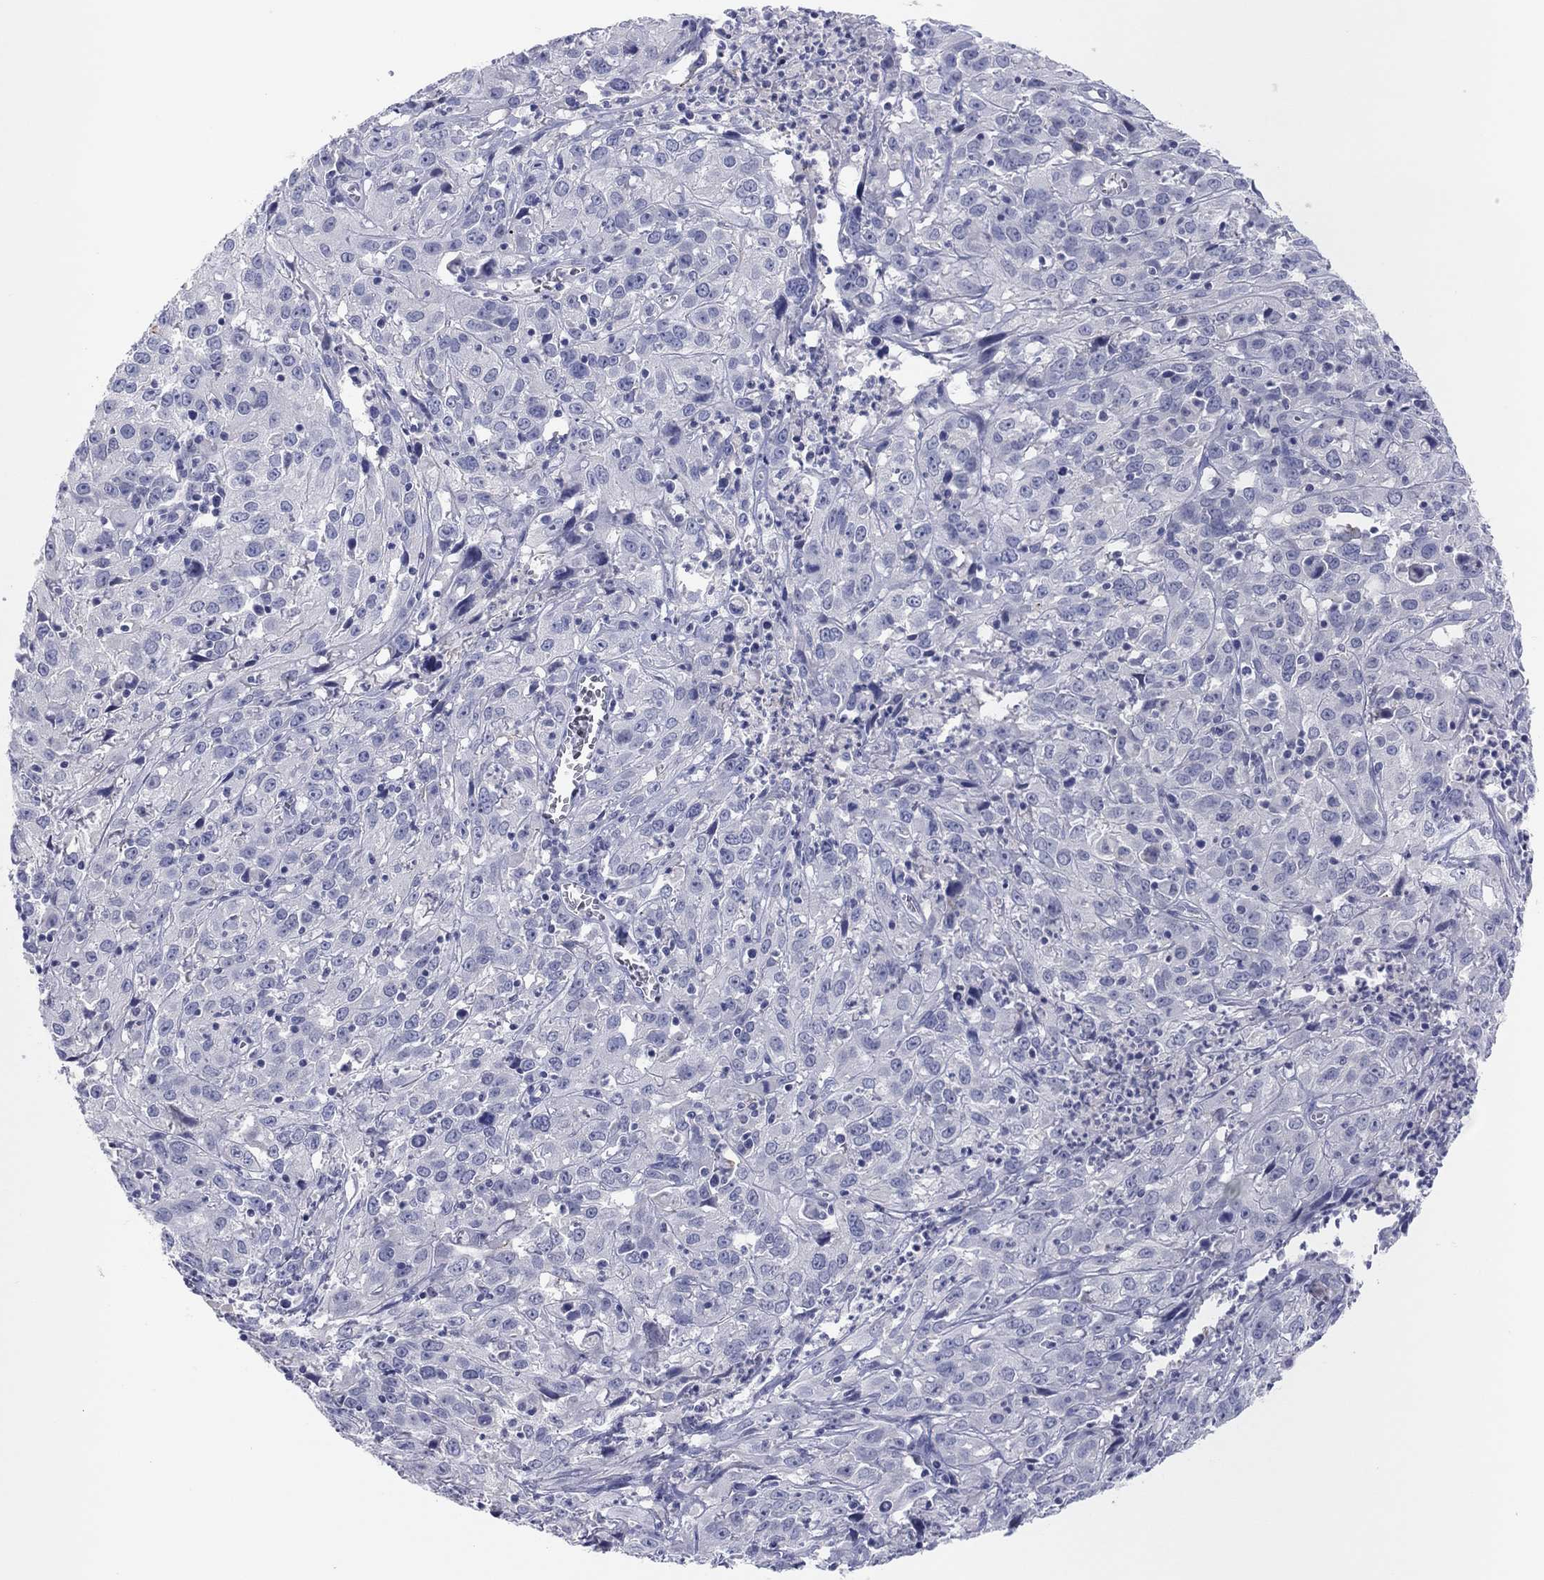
{"staining": {"intensity": "negative", "quantity": "none", "location": "none"}, "tissue": "cervical cancer", "cell_type": "Tumor cells", "image_type": "cancer", "snomed": [{"axis": "morphology", "description": "Squamous cell carcinoma, NOS"}, {"axis": "topography", "description": "Cervix"}], "caption": "An immunohistochemistry histopathology image of cervical cancer (squamous cell carcinoma) is shown. There is no staining in tumor cells of cervical cancer (squamous cell carcinoma).", "gene": "CPNE6", "patient": {"sex": "female", "age": 32}}